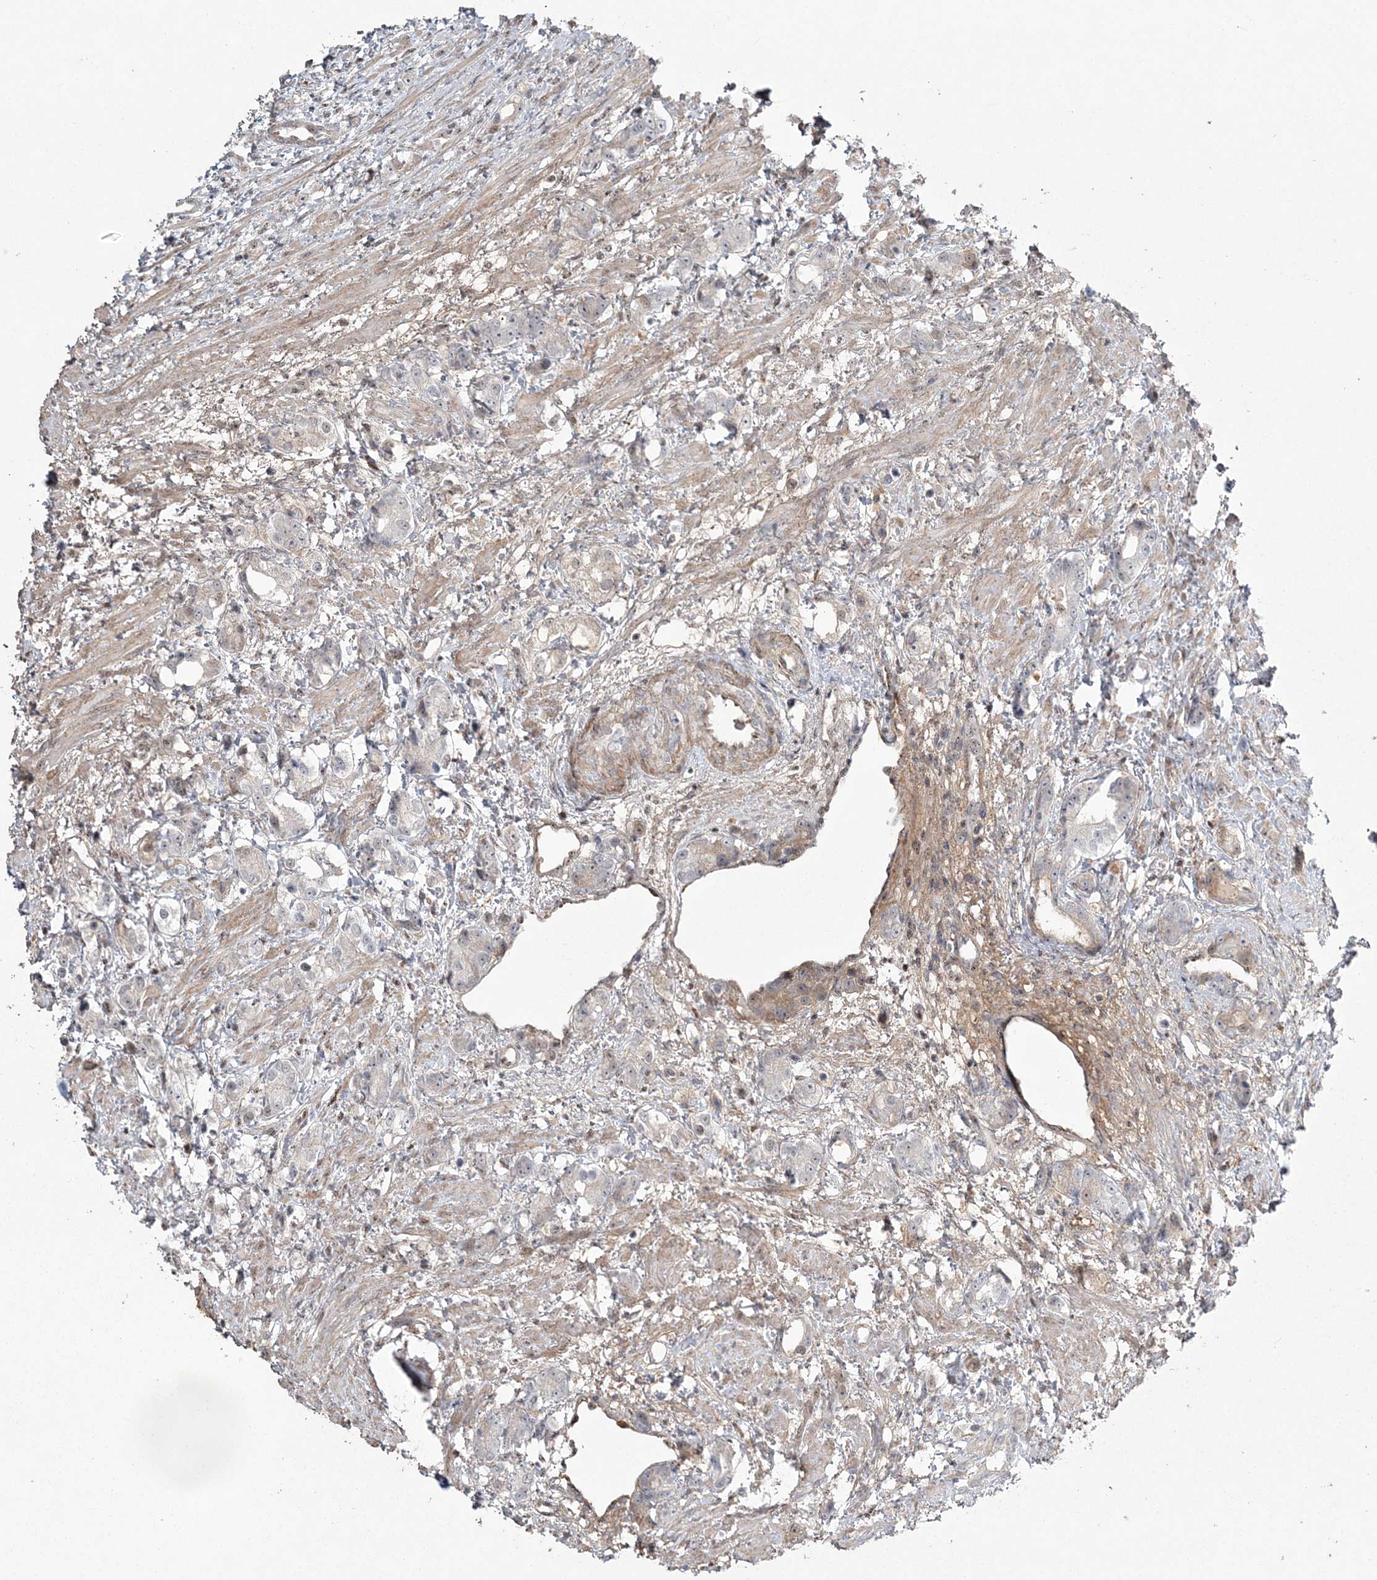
{"staining": {"intensity": "negative", "quantity": "none", "location": "none"}, "tissue": "prostate cancer", "cell_type": "Tumor cells", "image_type": "cancer", "snomed": [{"axis": "morphology", "description": "Adenocarcinoma, High grade"}, {"axis": "topography", "description": "Prostate"}], "caption": "This is an IHC micrograph of human prostate adenocarcinoma (high-grade). There is no positivity in tumor cells.", "gene": "RBM17", "patient": {"sex": "male", "age": 63}}